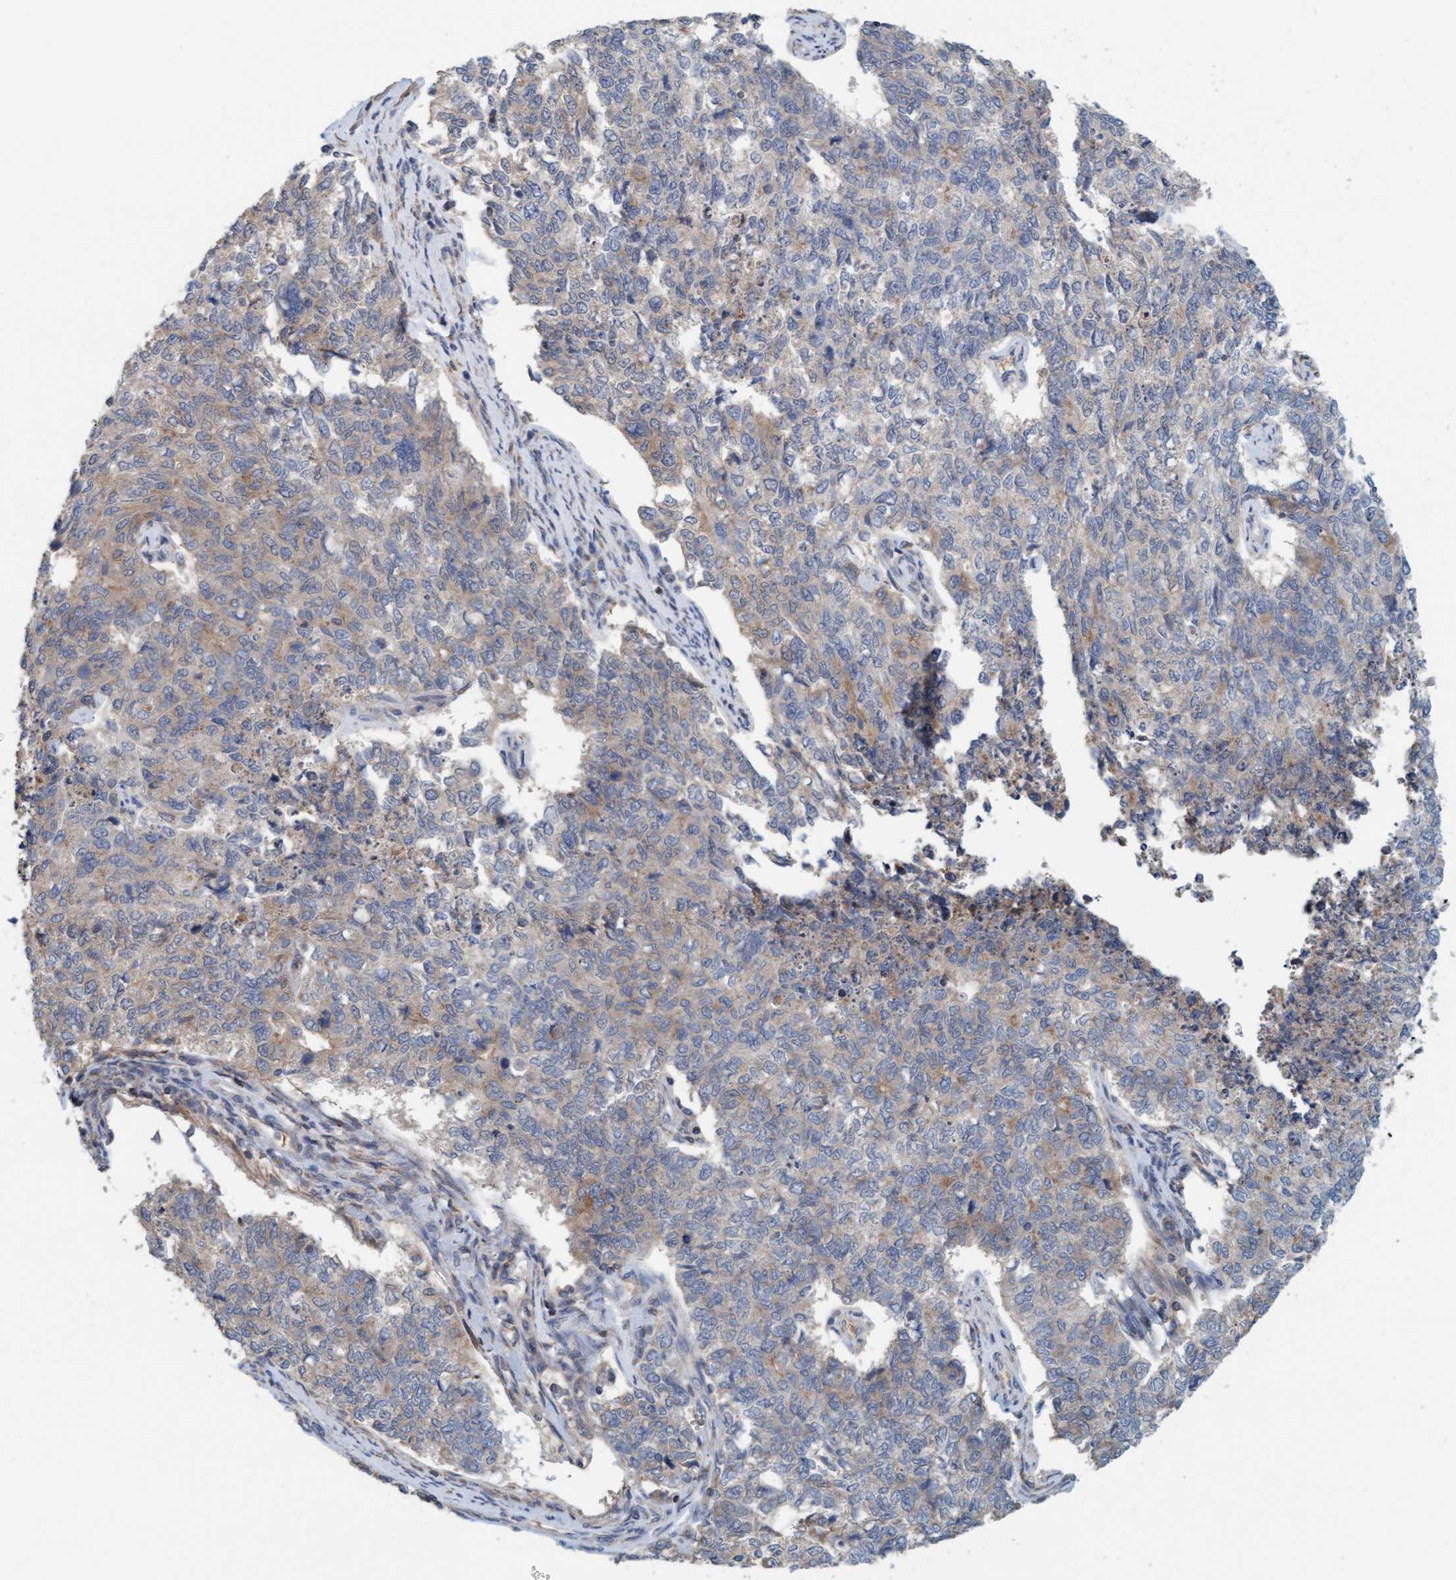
{"staining": {"intensity": "weak", "quantity": "<25%", "location": "cytoplasmic/membranous"}, "tissue": "cervical cancer", "cell_type": "Tumor cells", "image_type": "cancer", "snomed": [{"axis": "morphology", "description": "Squamous cell carcinoma, NOS"}, {"axis": "topography", "description": "Cervix"}], "caption": "Immunohistochemical staining of human squamous cell carcinoma (cervical) reveals no significant expression in tumor cells.", "gene": "UBAP1", "patient": {"sex": "female", "age": 63}}